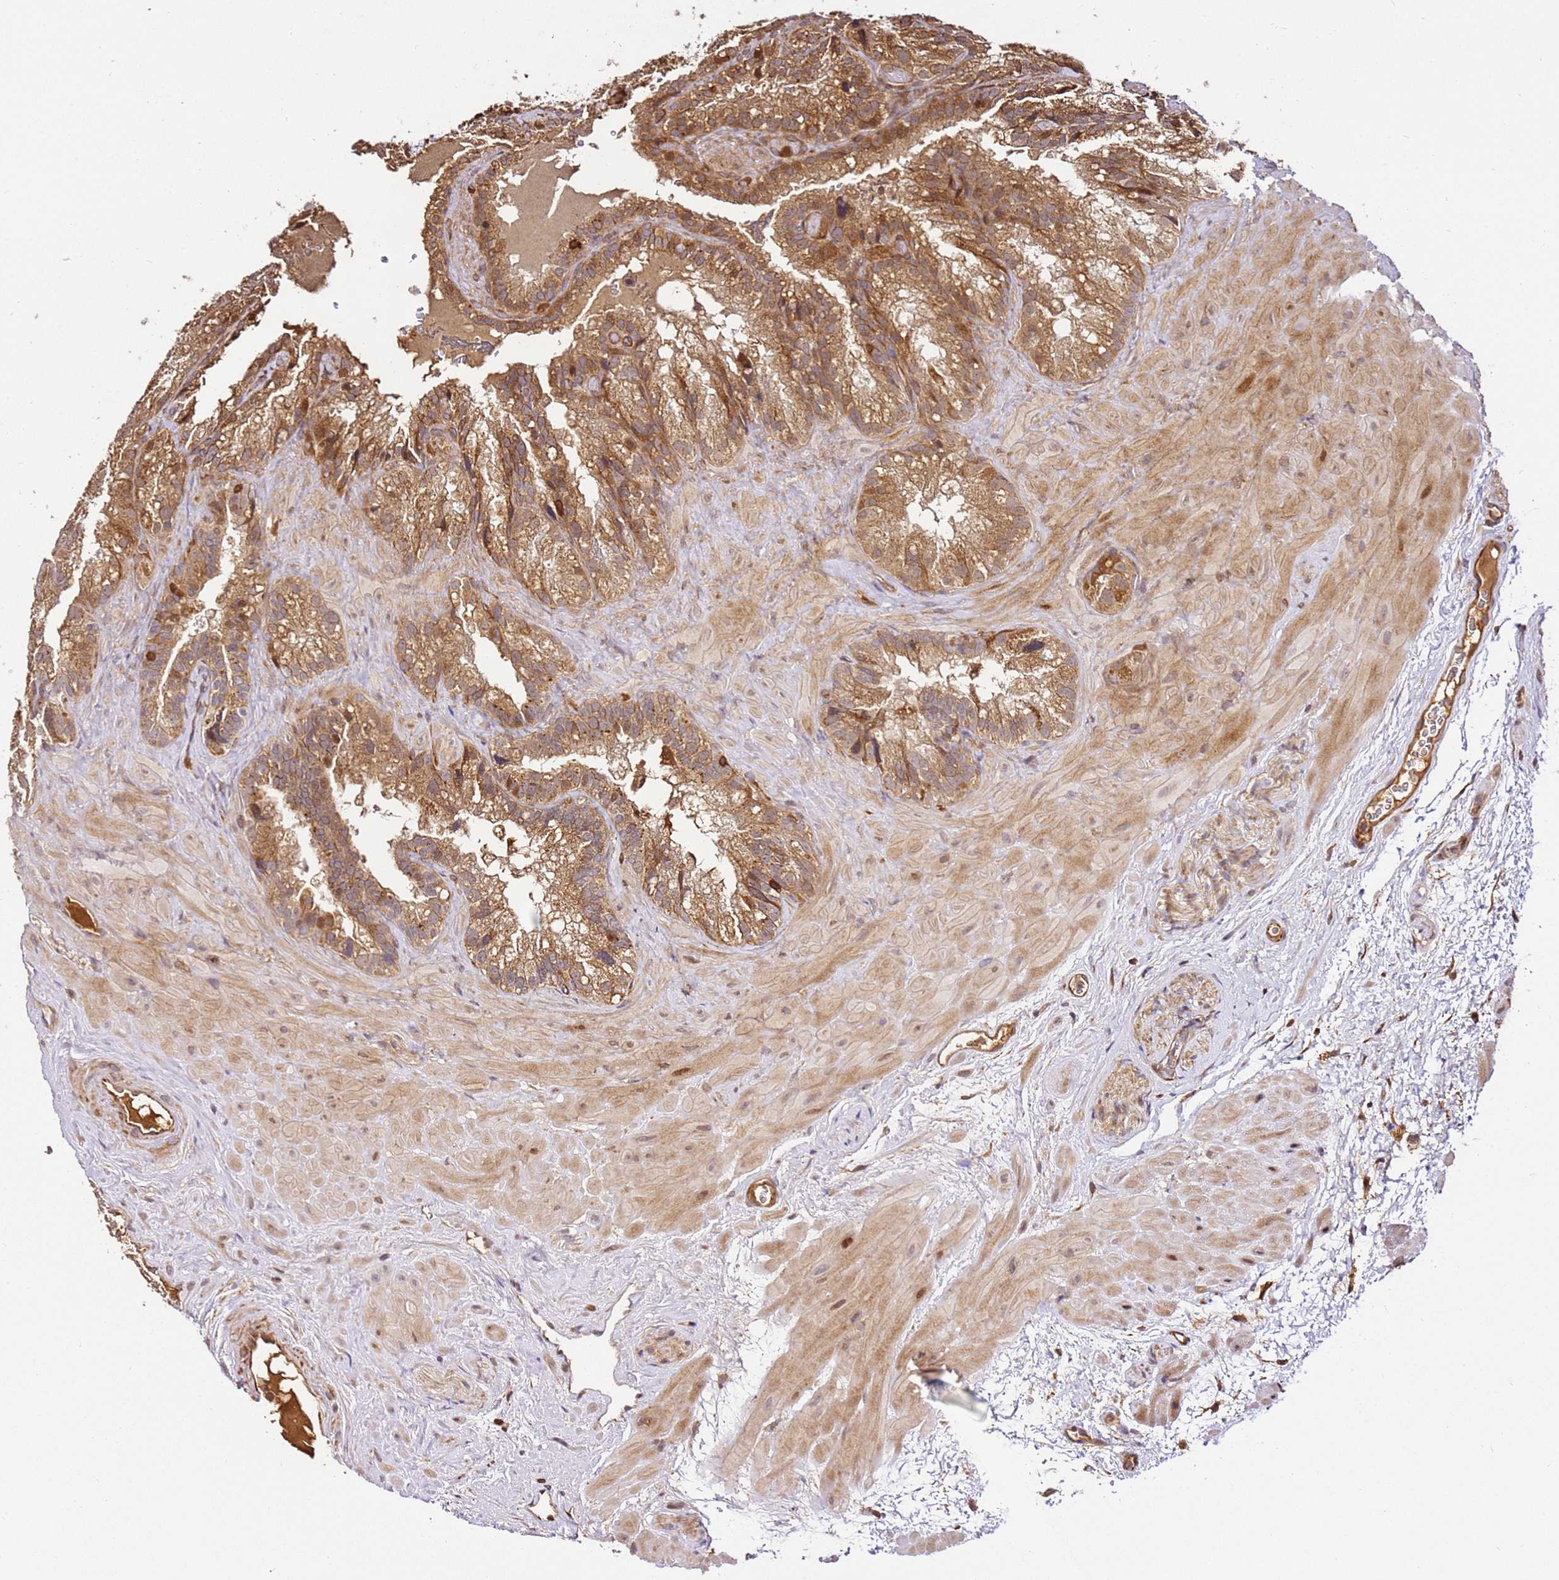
{"staining": {"intensity": "moderate", "quantity": ">75%", "location": "cytoplasmic/membranous"}, "tissue": "seminal vesicle", "cell_type": "Glandular cells", "image_type": "normal", "snomed": [{"axis": "morphology", "description": "Normal tissue, NOS"}, {"axis": "topography", "description": "Prostate"}, {"axis": "topography", "description": "Seminal veicle"}], "caption": "IHC photomicrograph of normal seminal vesicle: seminal vesicle stained using immunohistochemistry (IHC) displays medium levels of moderate protein expression localized specifically in the cytoplasmic/membranous of glandular cells, appearing as a cytoplasmic/membranous brown color.", "gene": "KATNAL2", "patient": {"sex": "male", "age": 68}}